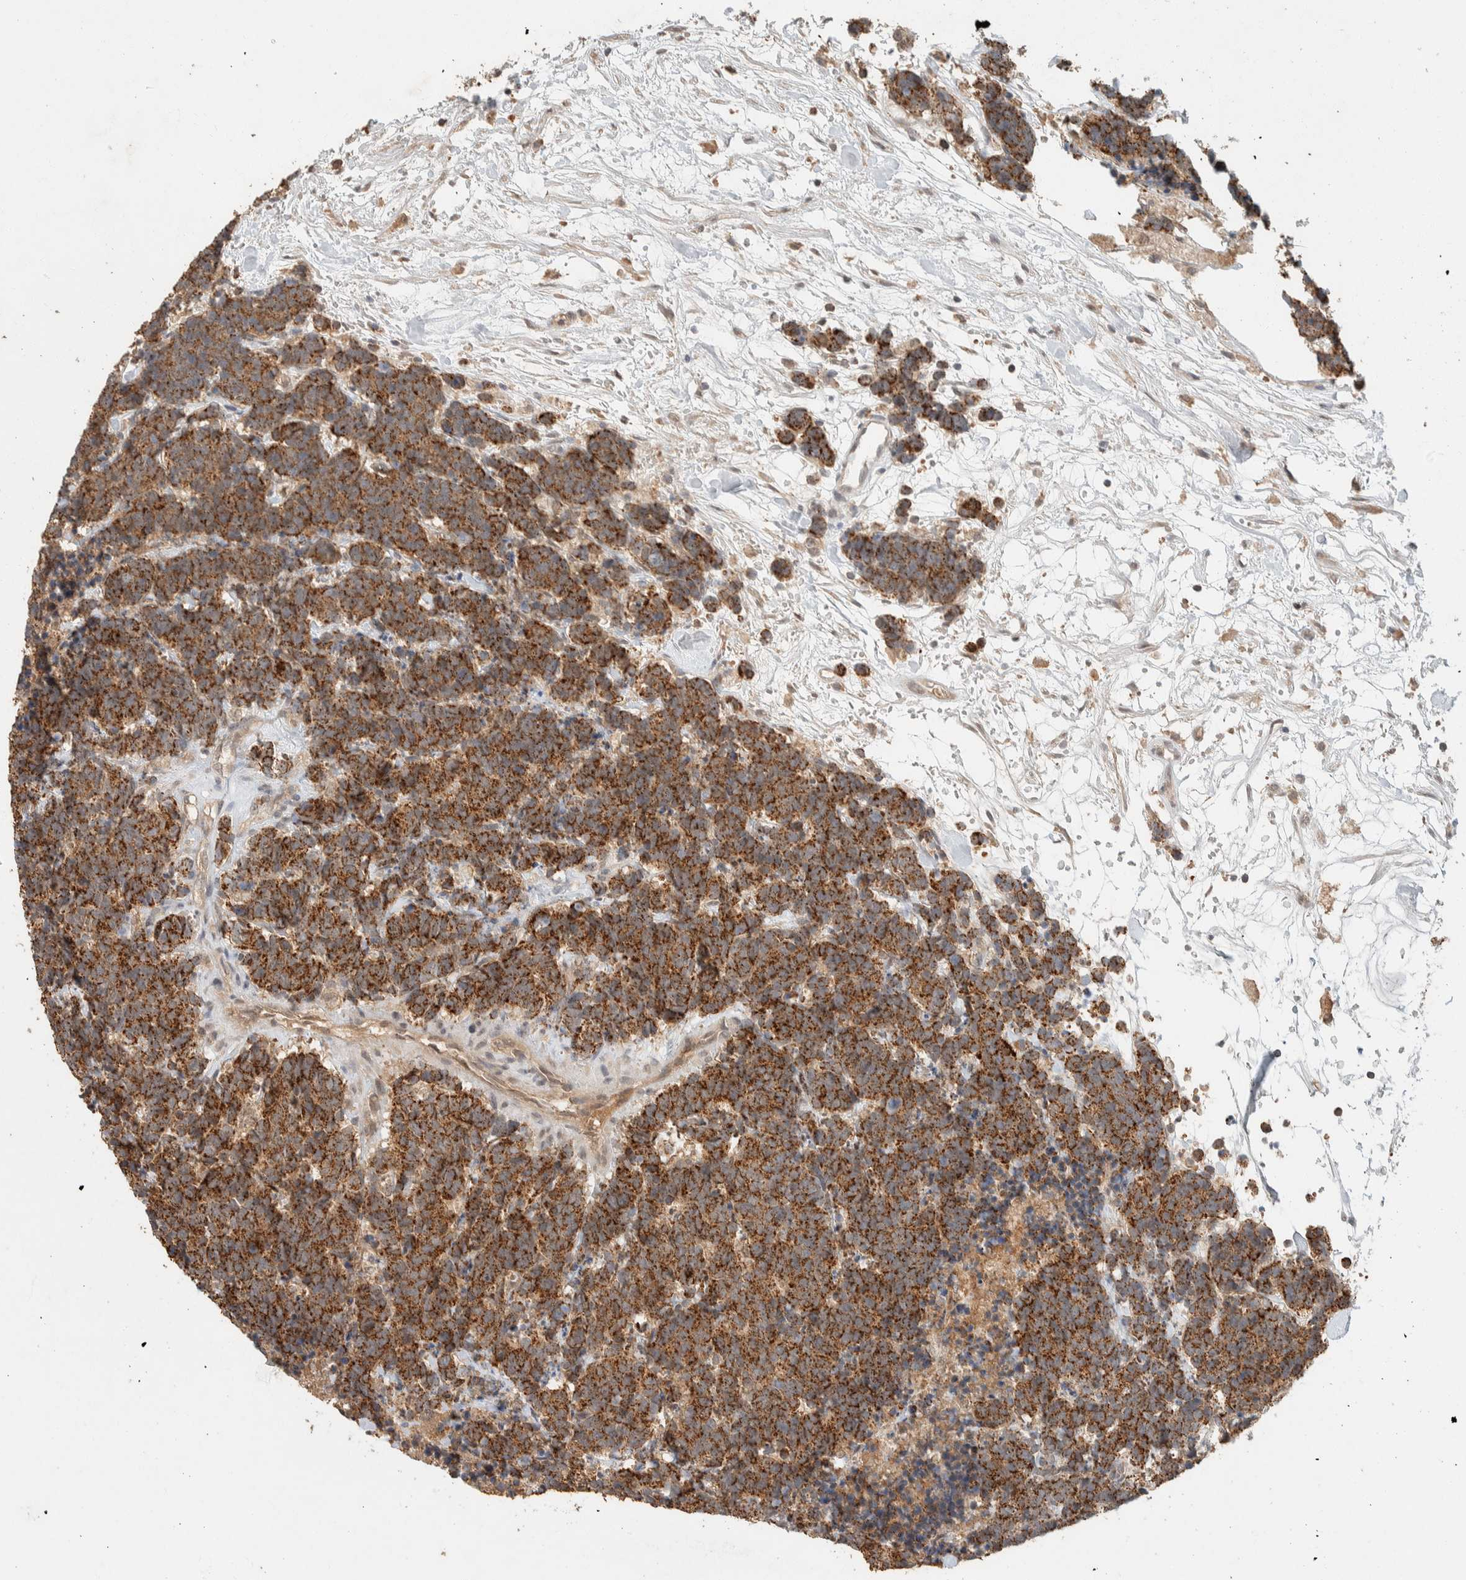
{"staining": {"intensity": "strong", "quantity": ">75%", "location": "cytoplasmic/membranous"}, "tissue": "carcinoid", "cell_type": "Tumor cells", "image_type": "cancer", "snomed": [{"axis": "morphology", "description": "Carcinoma, NOS"}, {"axis": "morphology", "description": "Carcinoid, malignant, NOS"}, {"axis": "topography", "description": "Urinary bladder"}], "caption": "DAB immunohistochemical staining of human carcinoid displays strong cytoplasmic/membranous protein positivity in about >75% of tumor cells.", "gene": "ZNF567", "patient": {"sex": "male", "age": 57}}